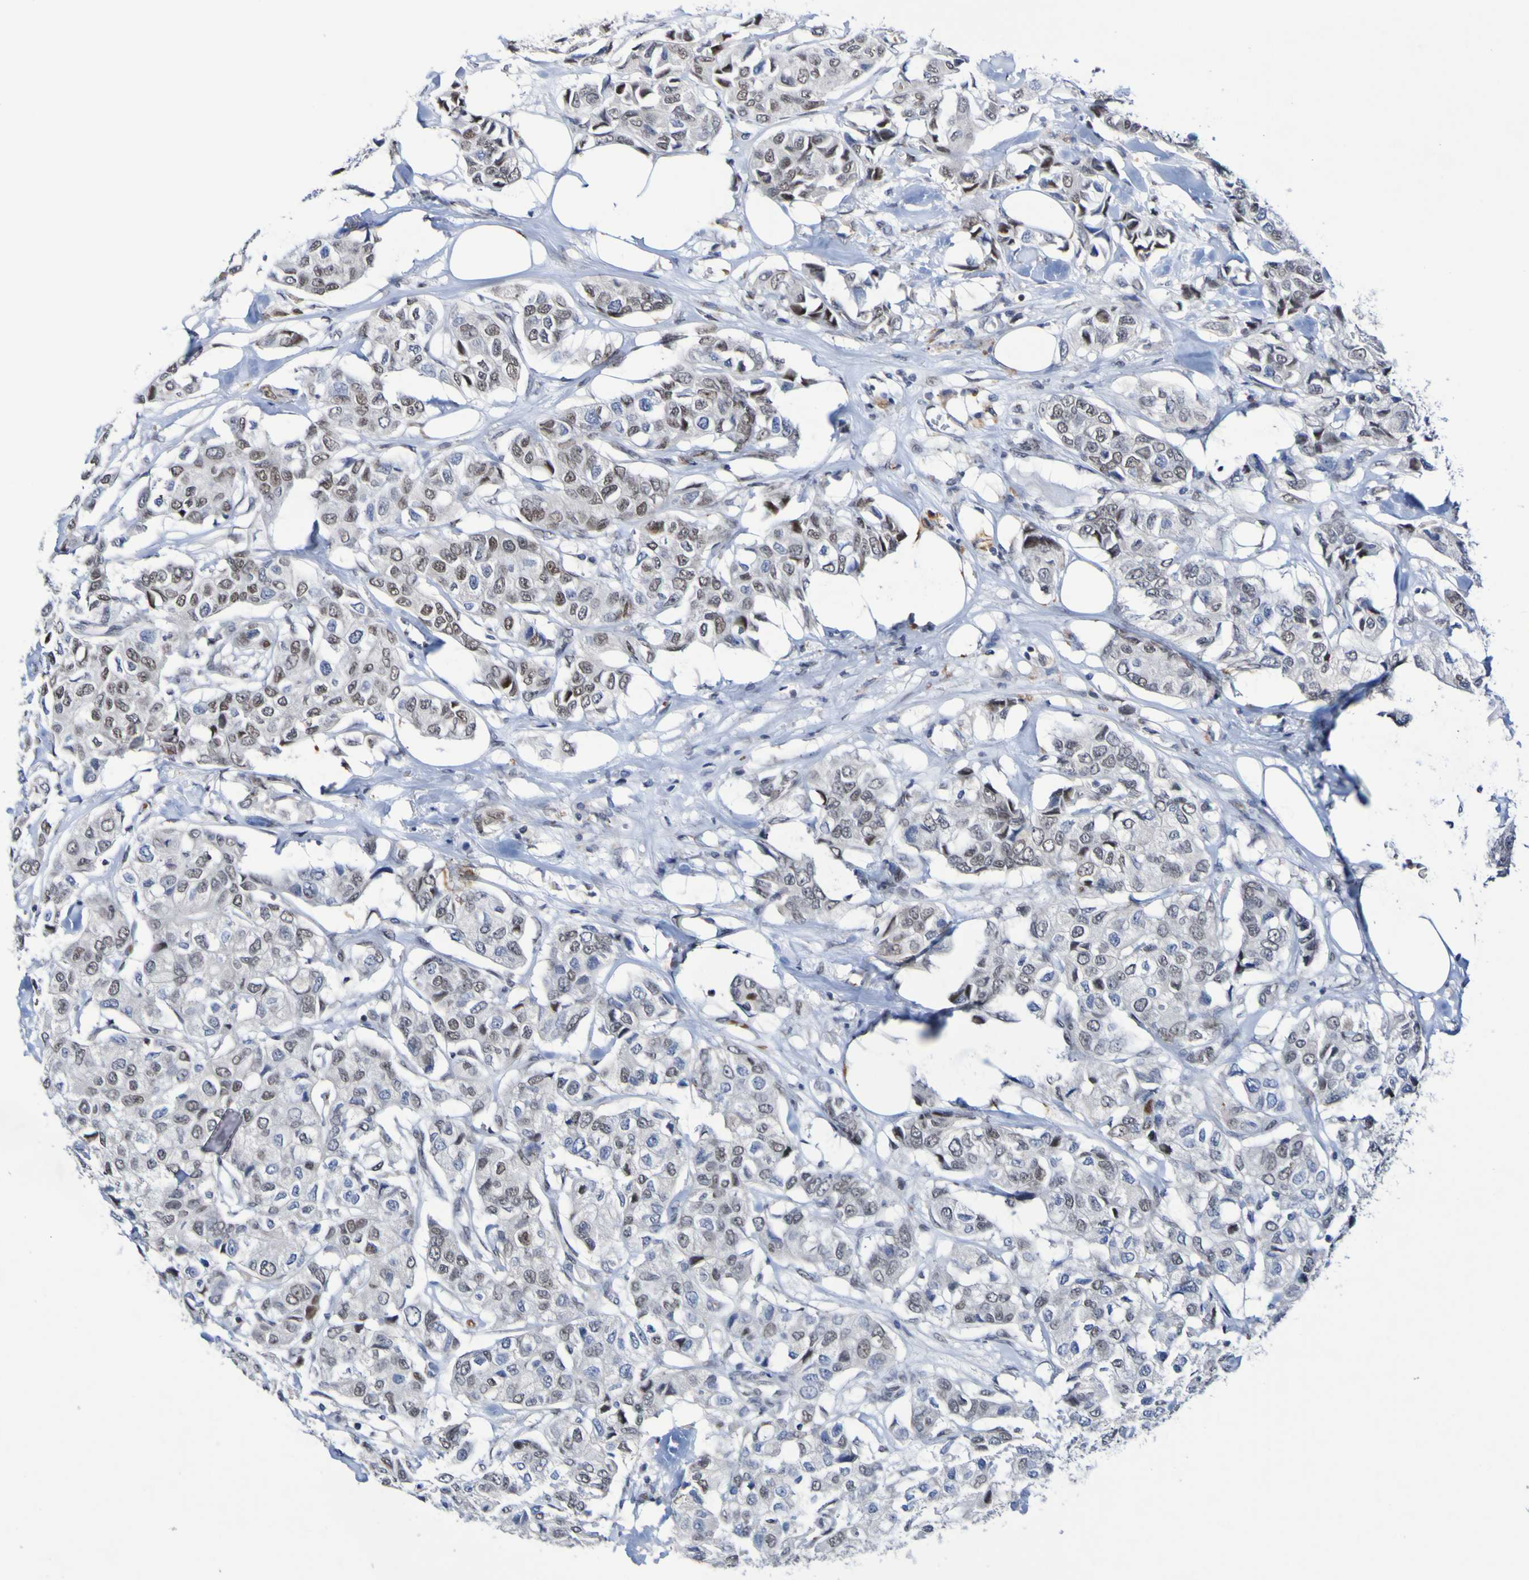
{"staining": {"intensity": "moderate", "quantity": "25%-75%", "location": "nuclear"}, "tissue": "breast cancer", "cell_type": "Tumor cells", "image_type": "cancer", "snomed": [{"axis": "morphology", "description": "Duct carcinoma"}, {"axis": "topography", "description": "Breast"}], "caption": "Protein staining exhibits moderate nuclear positivity in approximately 25%-75% of tumor cells in breast cancer.", "gene": "PCGF1", "patient": {"sex": "female", "age": 80}}